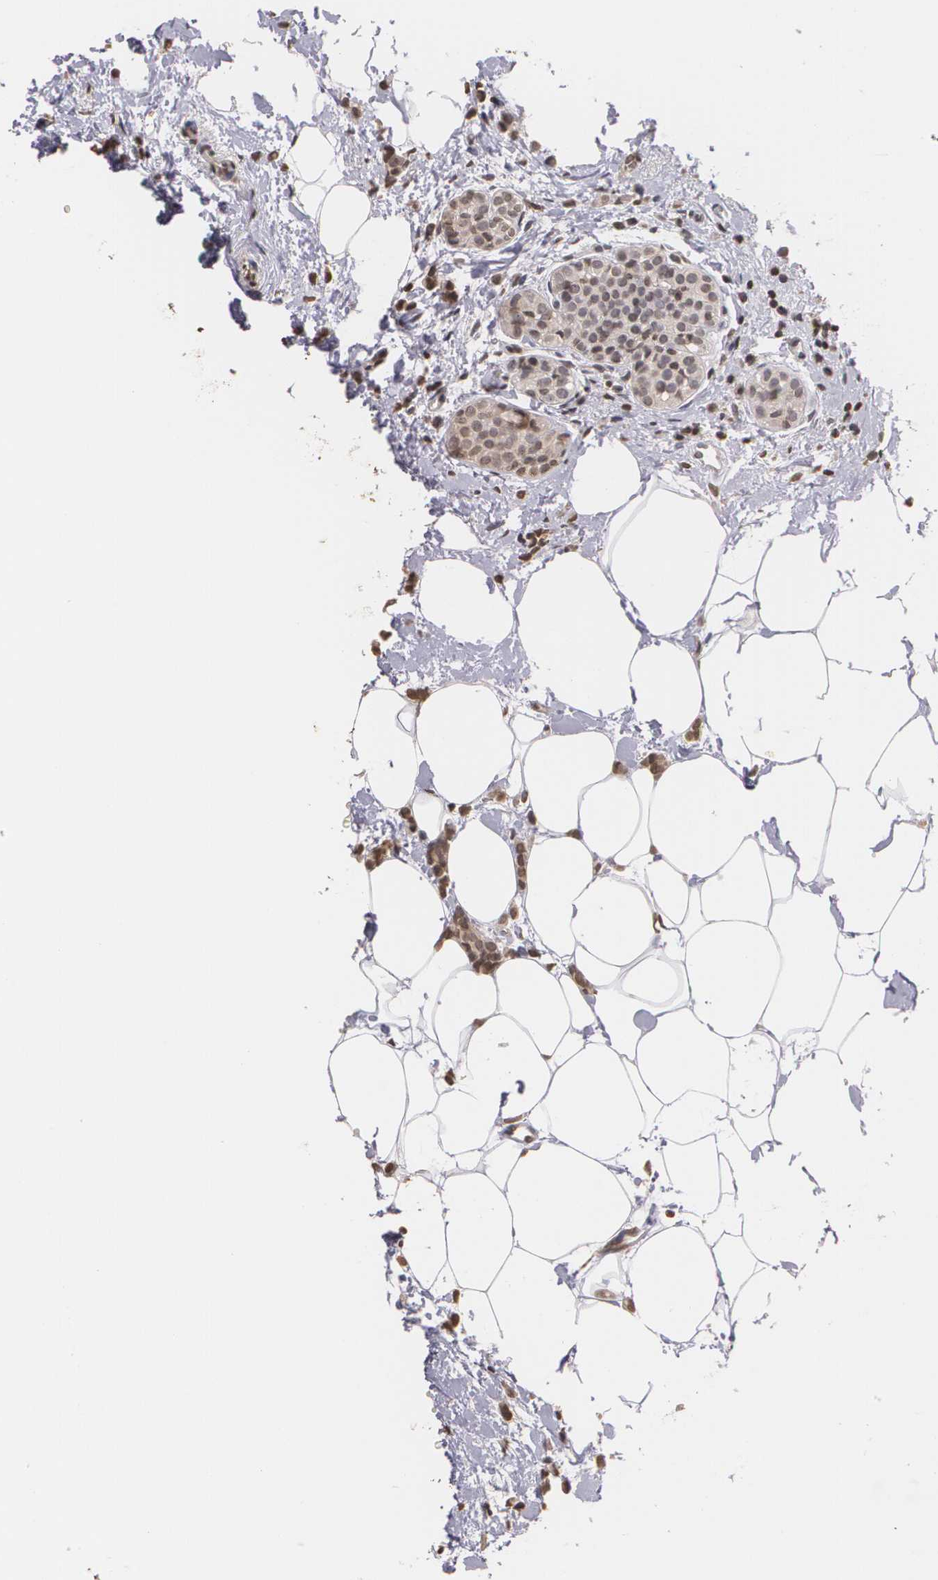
{"staining": {"intensity": "negative", "quantity": "none", "location": "none"}, "tissue": "breast cancer", "cell_type": "Tumor cells", "image_type": "cancer", "snomed": [{"axis": "morphology", "description": "Lobular carcinoma"}, {"axis": "topography", "description": "Breast"}], "caption": "Tumor cells are negative for protein expression in human breast cancer.", "gene": "THRB", "patient": {"sex": "female", "age": 56}}